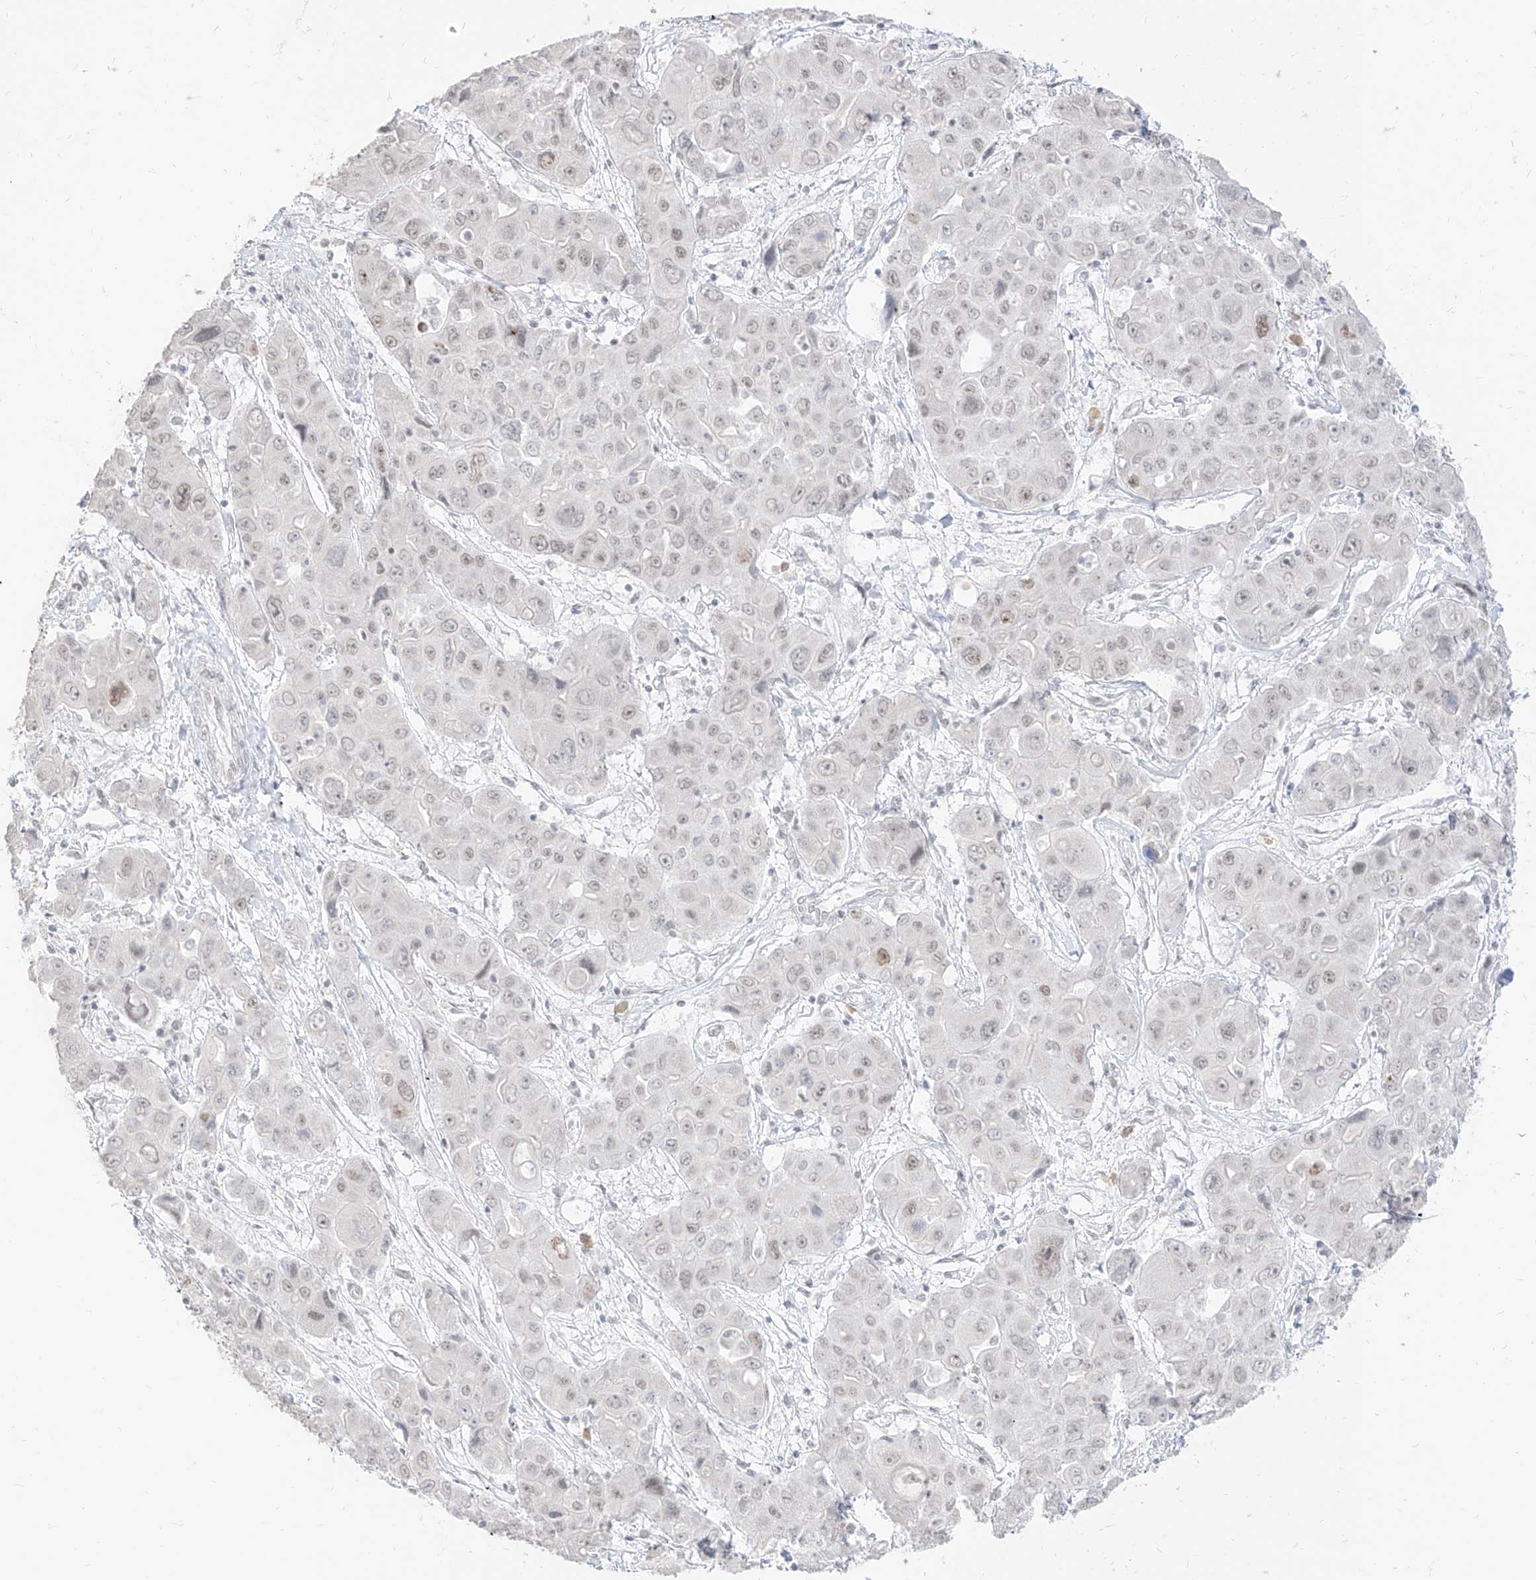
{"staining": {"intensity": "negative", "quantity": "none", "location": "none"}, "tissue": "liver cancer", "cell_type": "Tumor cells", "image_type": "cancer", "snomed": [{"axis": "morphology", "description": "Cholangiocarcinoma"}, {"axis": "topography", "description": "Liver"}], "caption": "IHC histopathology image of neoplastic tissue: human liver cancer (cholangiocarcinoma) stained with DAB (3,3'-diaminobenzidine) exhibits no significant protein expression in tumor cells.", "gene": "SUPT5H", "patient": {"sex": "male", "age": 67}}